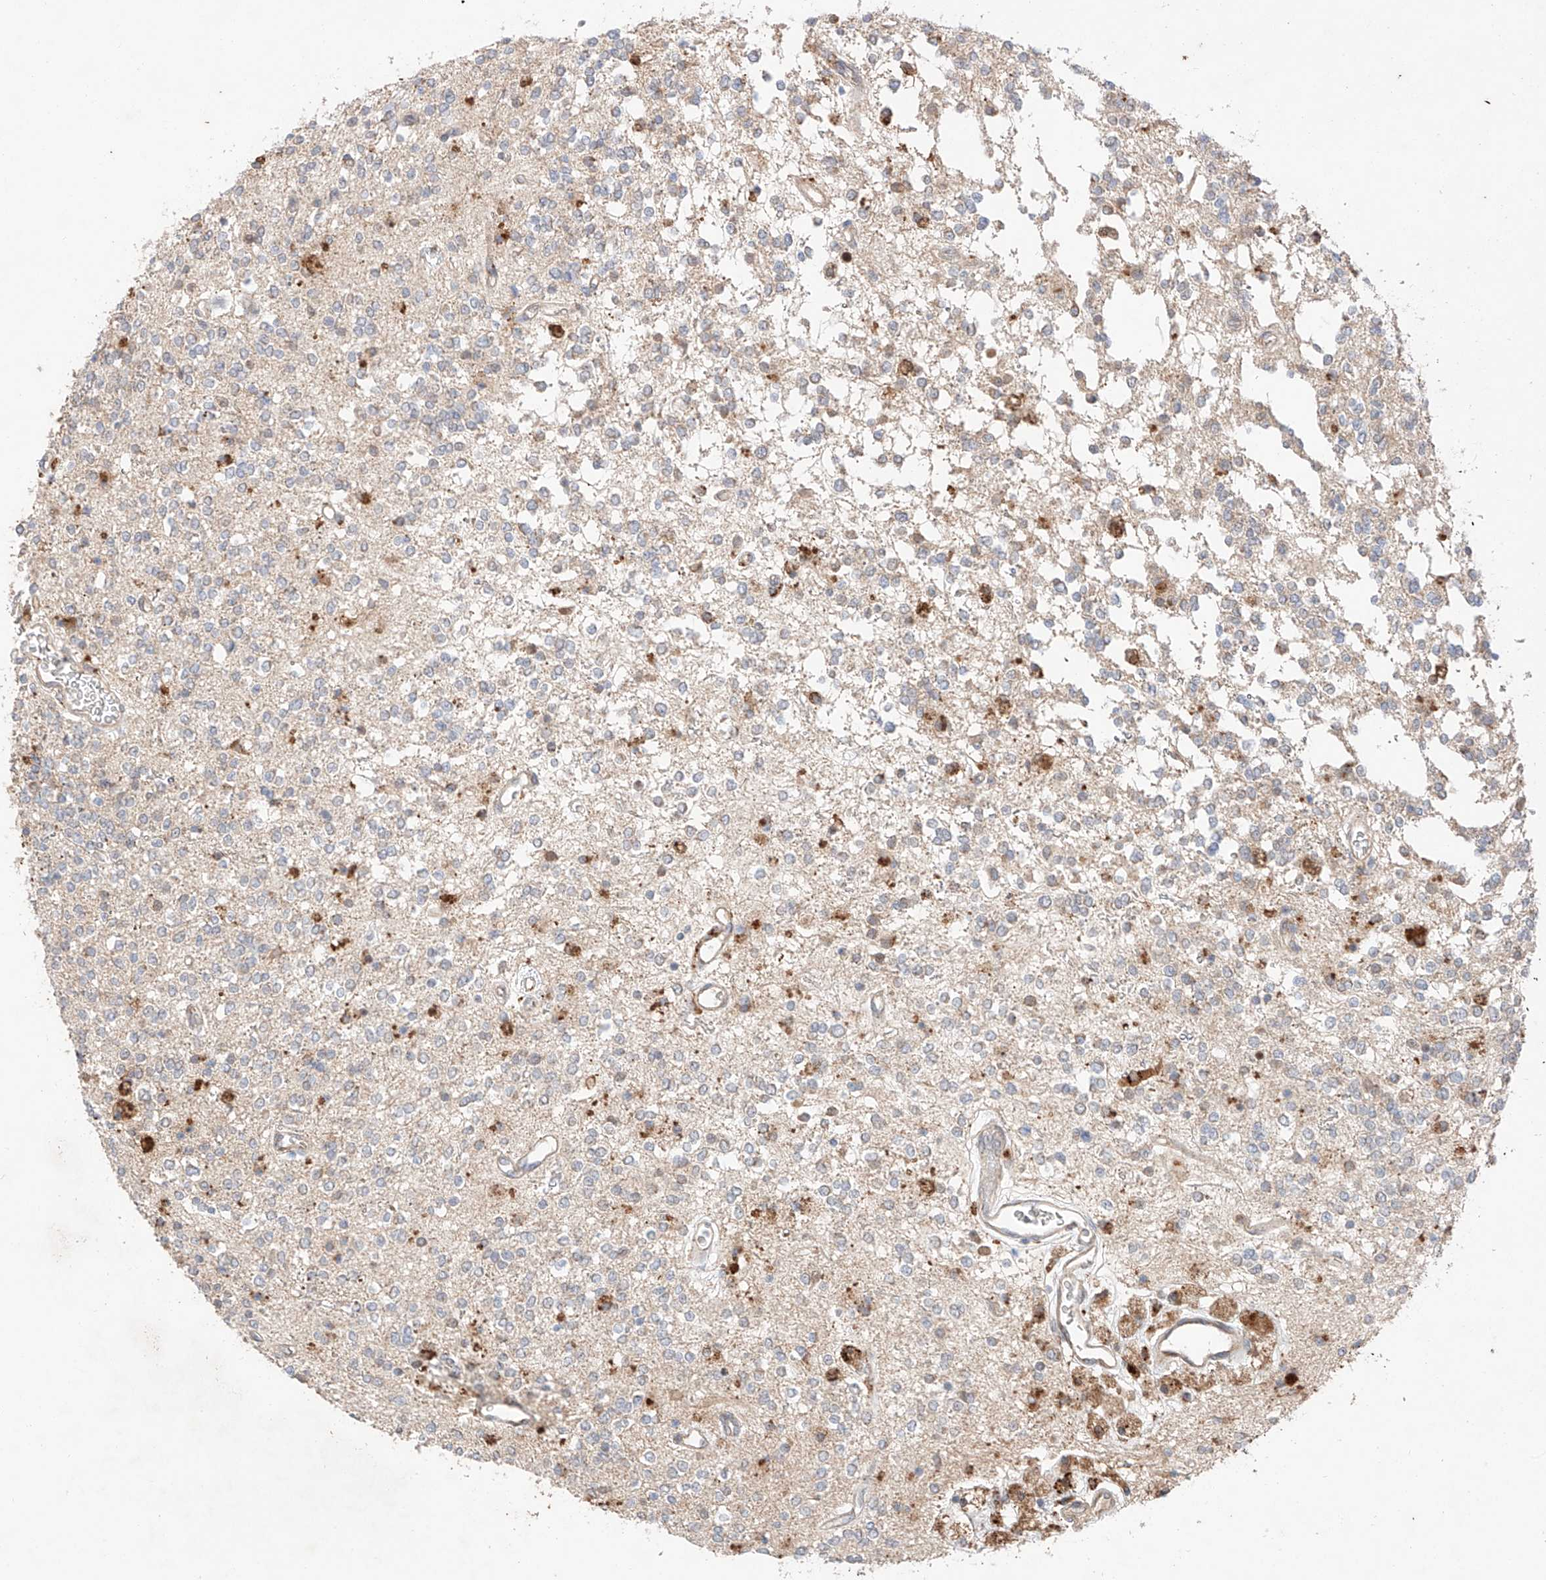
{"staining": {"intensity": "negative", "quantity": "none", "location": "none"}, "tissue": "glioma", "cell_type": "Tumor cells", "image_type": "cancer", "snomed": [{"axis": "morphology", "description": "Glioma, malignant, High grade"}, {"axis": "topography", "description": "Brain"}], "caption": "High-grade glioma (malignant) was stained to show a protein in brown. There is no significant positivity in tumor cells. The staining is performed using DAB (3,3'-diaminobenzidine) brown chromogen with nuclei counter-stained in using hematoxylin.", "gene": "GCNT1", "patient": {"sex": "male", "age": 34}}